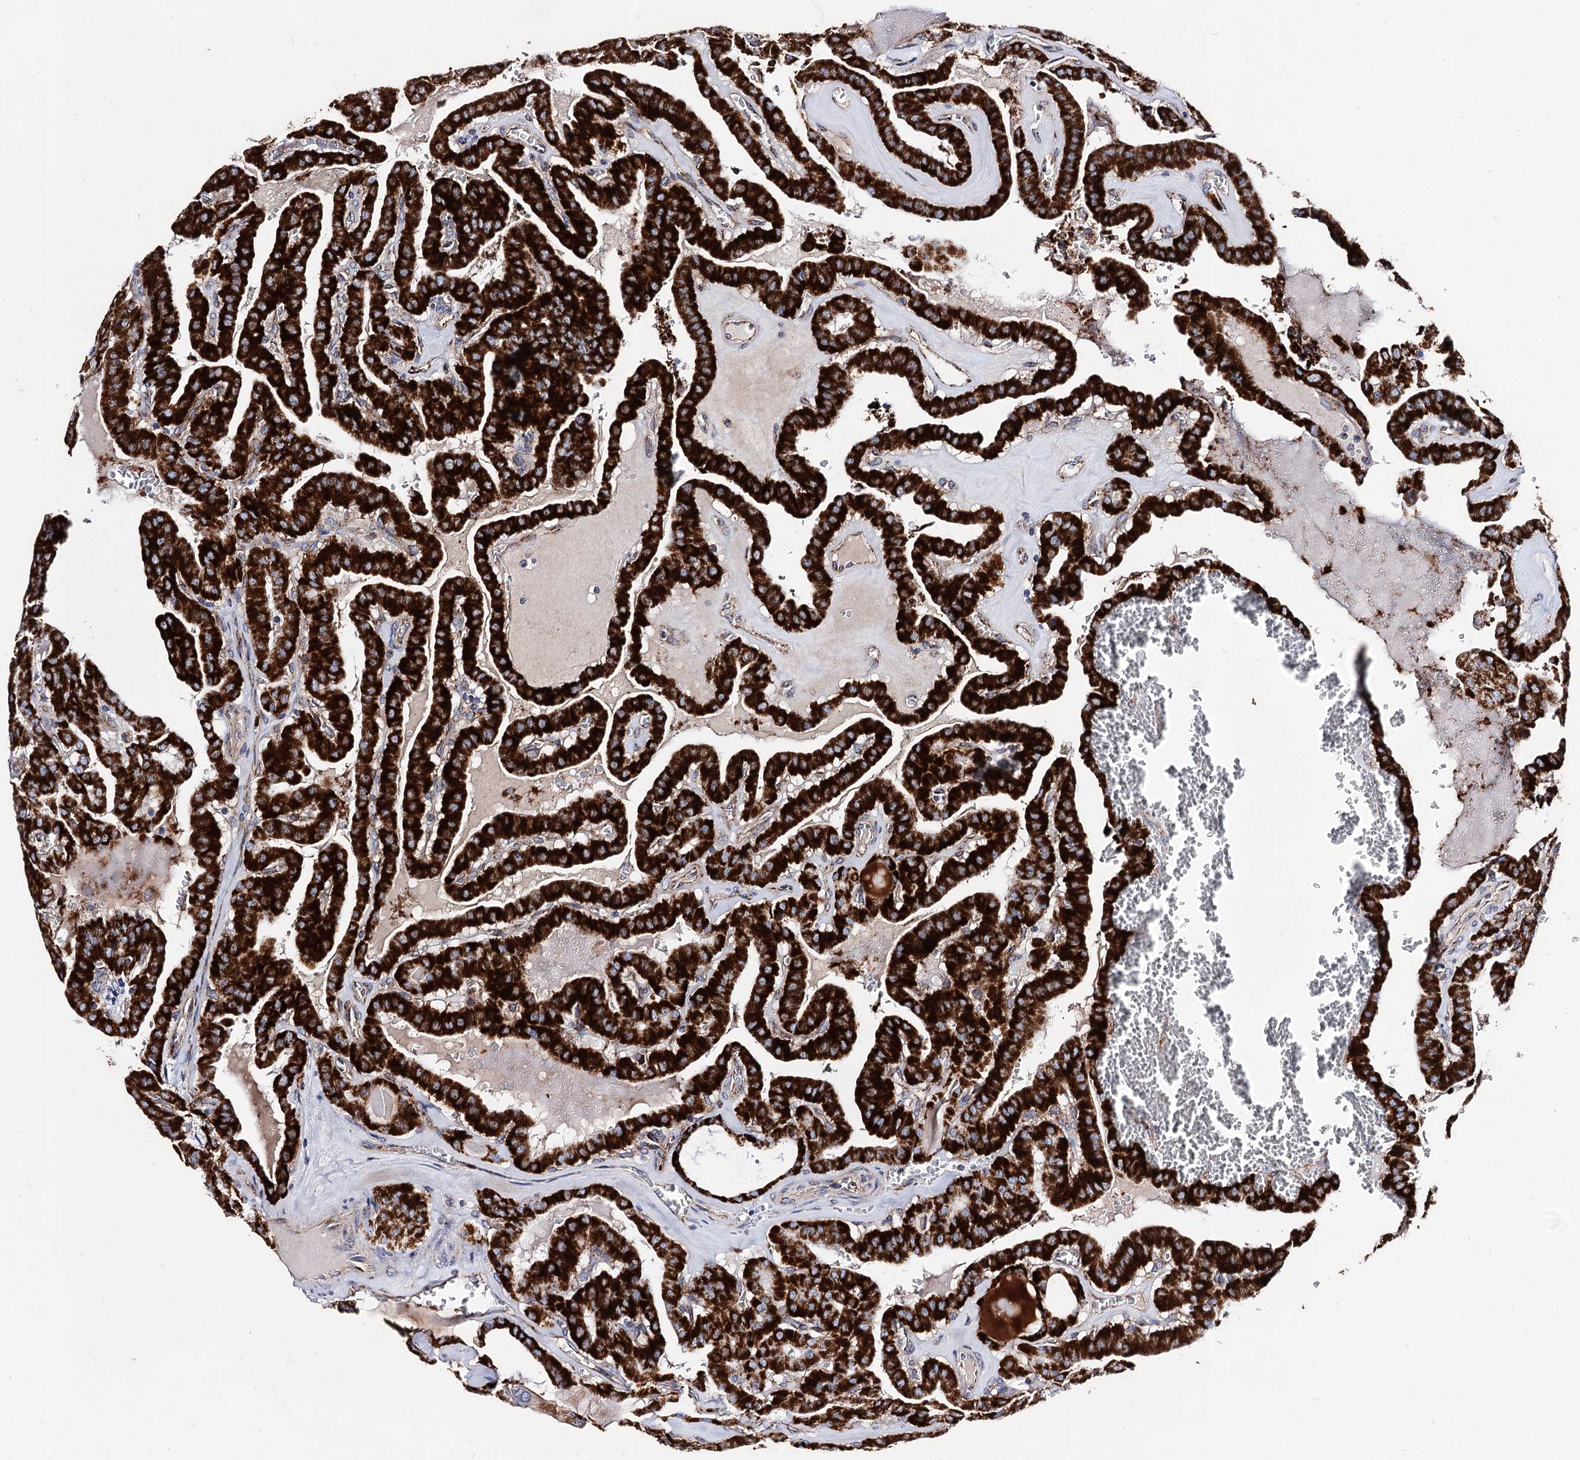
{"staining": {"intensity": "strong", "quantity": ">75%", "location": "cytoplasmic/membranous"}, "tissue": "thyroid cancer", "cell_type": "Tumor cells", "image_type": "cancer", "snomed": [{"axis": "morphology", "description": "Papillary adenocarcinoma, NOS"}, {"axis": "topography", "description": "Thyroid gland"}], "caption": "DAB immunohistochemical staining of human thyroid cancer (papillary adenocarcinoma) shows strong cytoplasmic/membranous protein positivity in about >75% of tumor cells.", "gene": "ACAD9", "patient": {"sex": "male", "age": 52}}